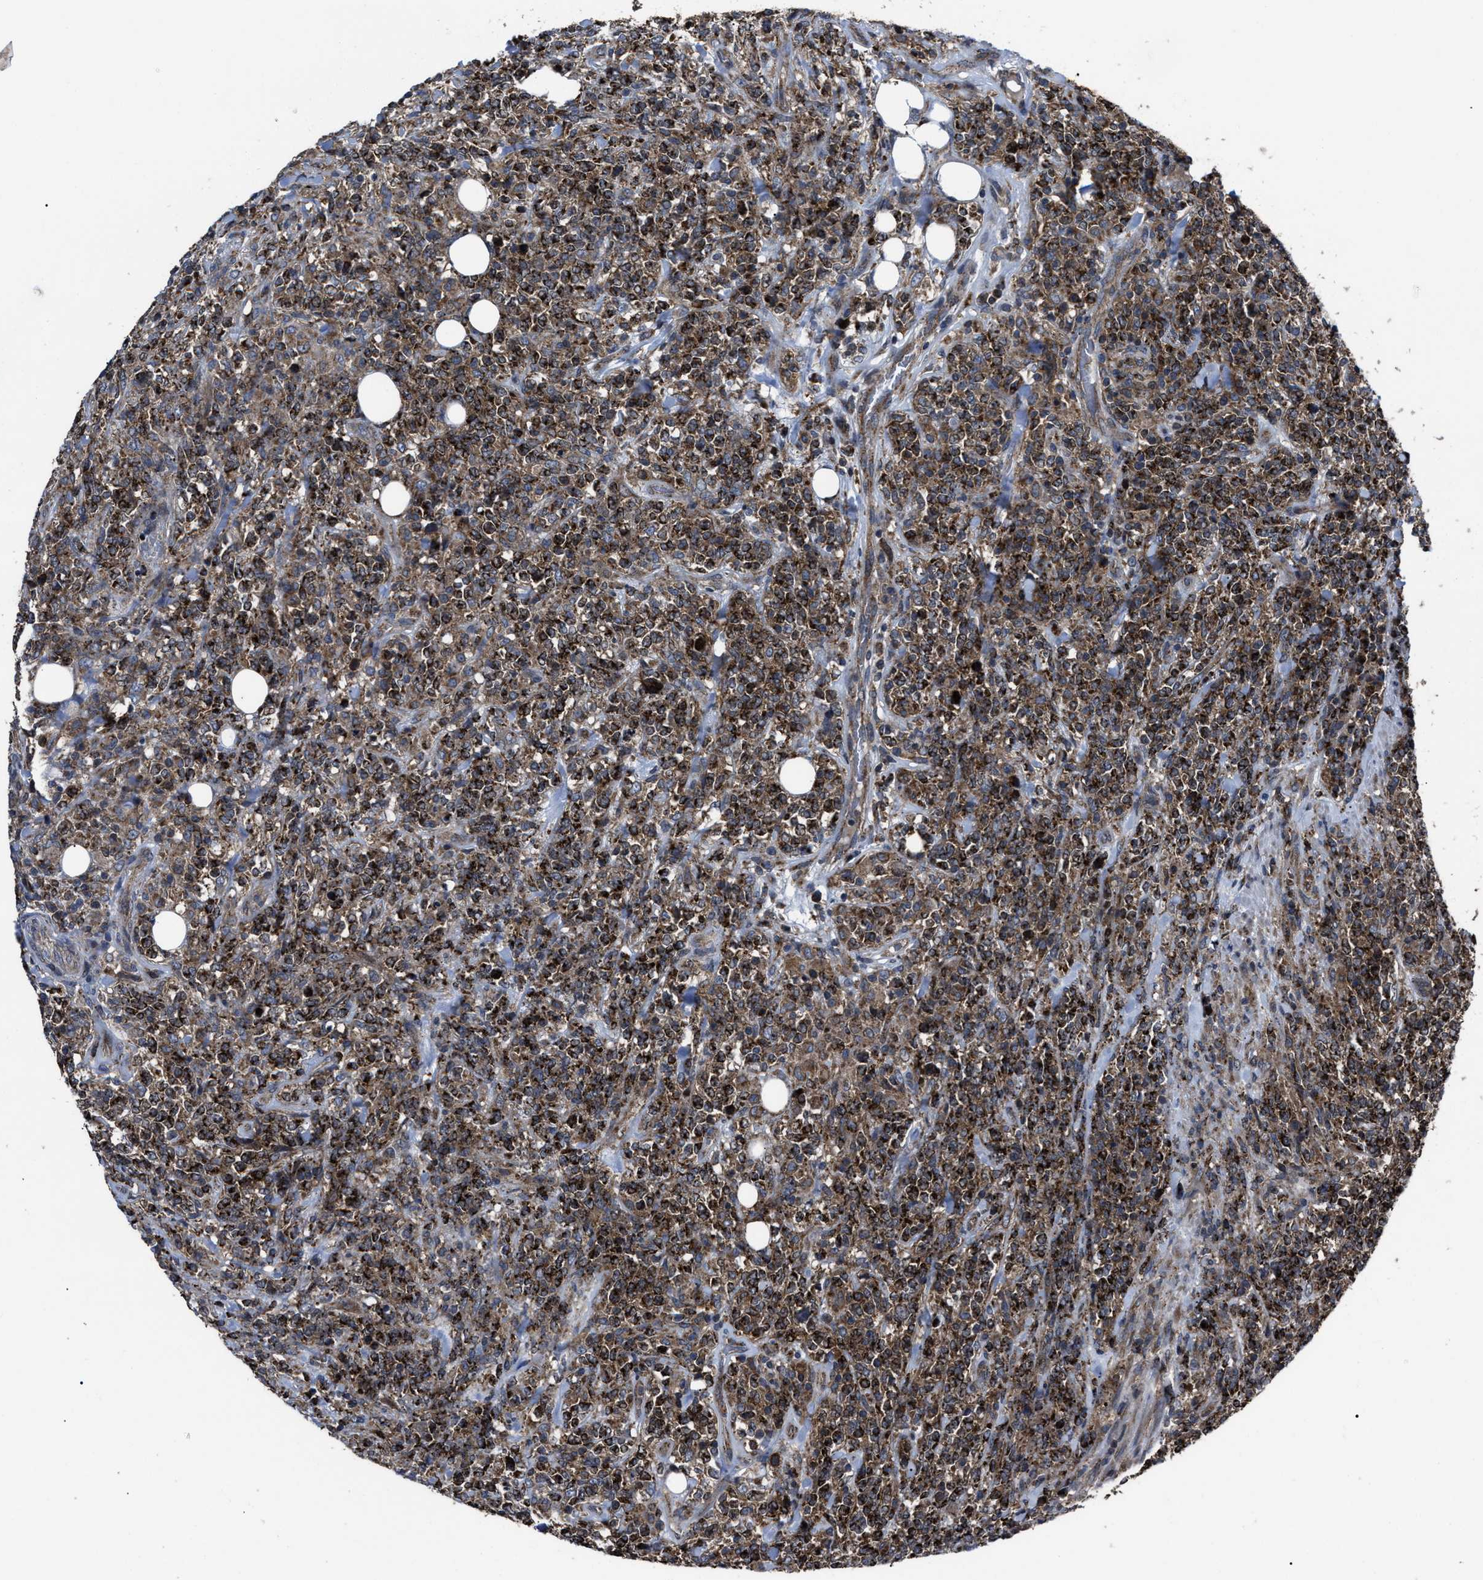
{"staining": {"intensity": "strong", "quantity": ">75%", "location": "cytoplasmic/membranous"}, "tissue": "lymphoma", "cell_type": "Tumor cells", "image_type": "cancer", "snomed": [{"axis": "morphology", "description": "Malignant lymphoma, non-Hodgkin's type, High grade"}, {"axis": "topography", "description": "Soft tissue"}], "caption": "A photomicrograph of human lymphoma stained for a protein displays strong cytoplasmic/membranous brown staining in tumor cells. Using DAB (3,3'-diaminobenzidine) (brown) and hematoxylin (blue) stains, captured at high magnification using brightfield microscopy.", "gene": "PASK", "patient": {"sex": "male", "age": 18}}